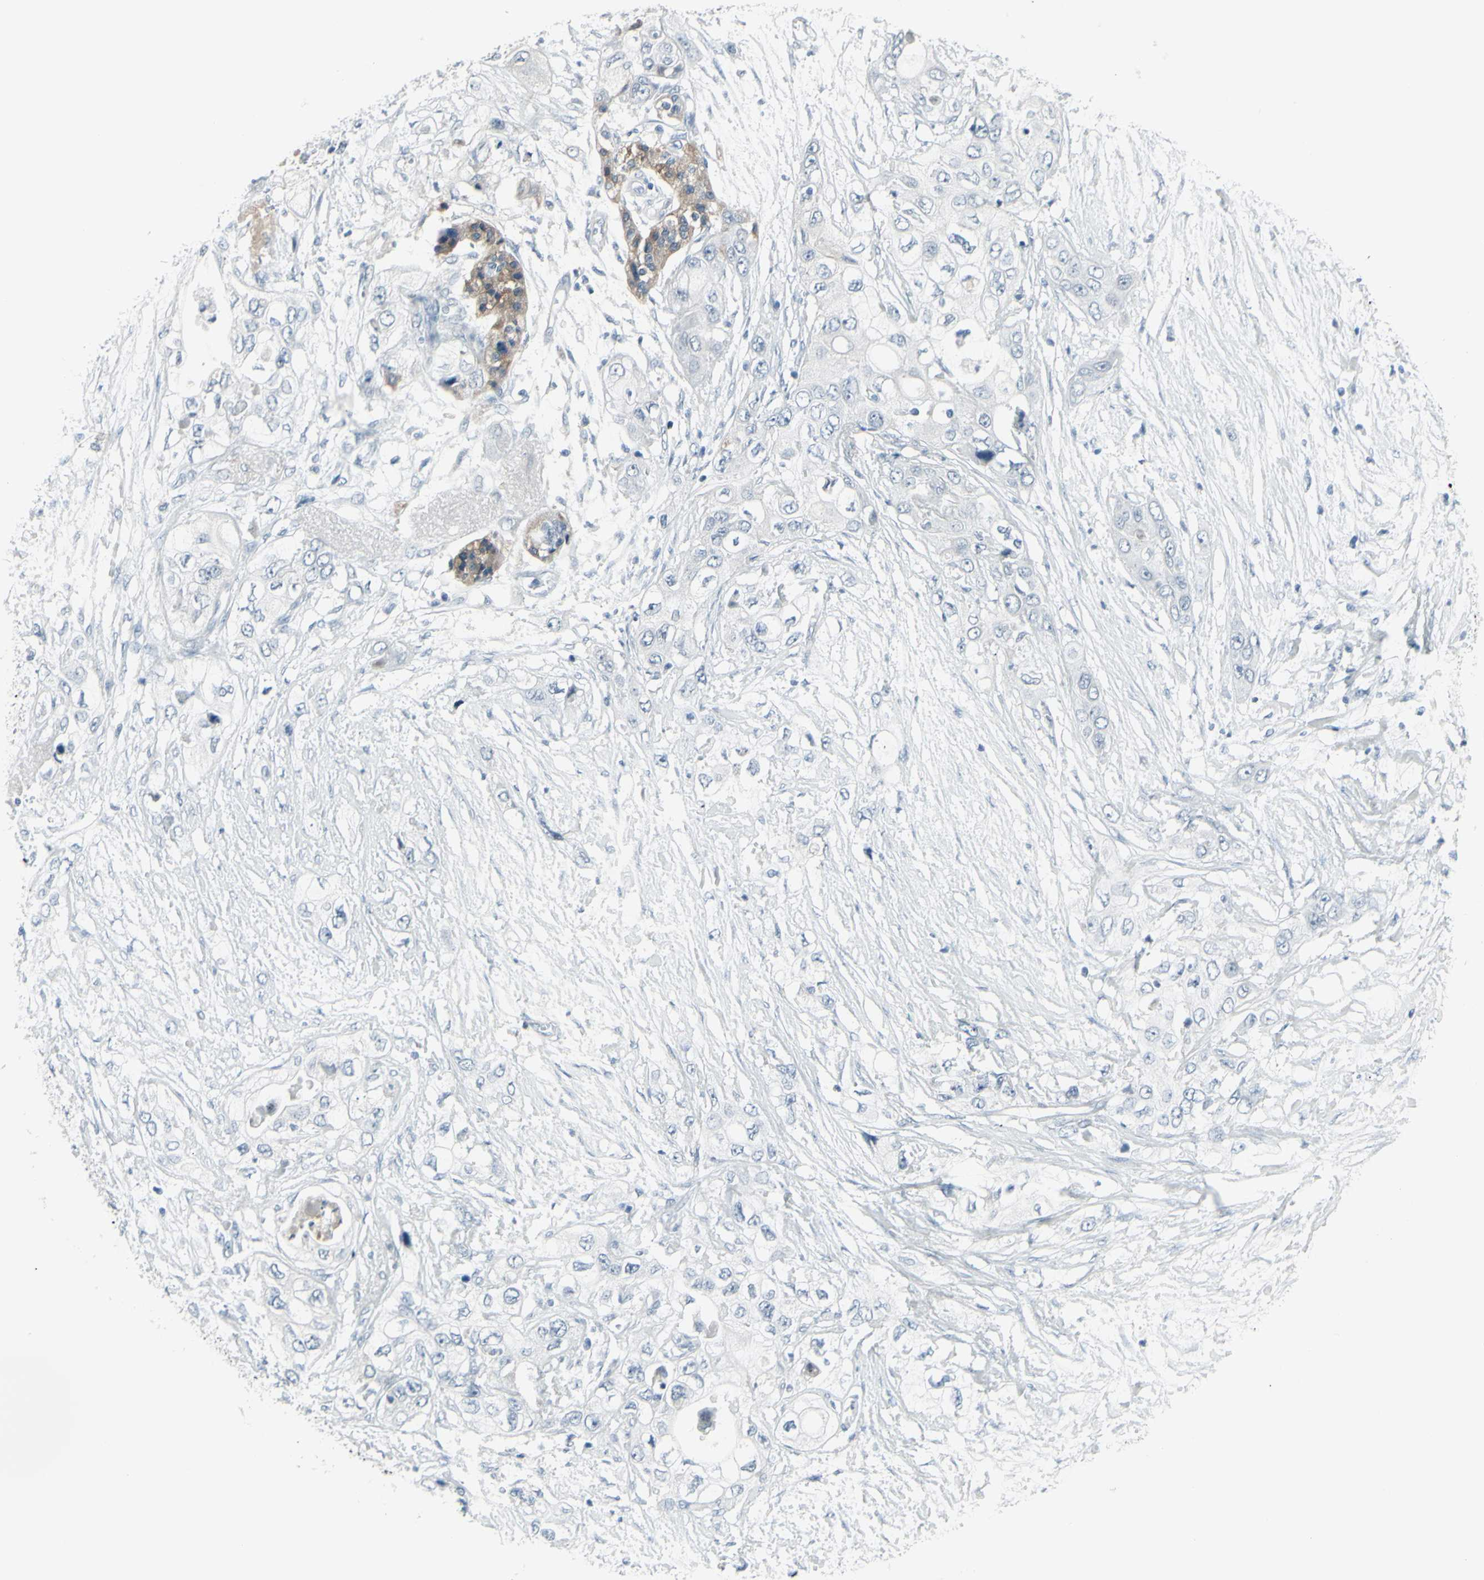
{"staining": {"intensity": "moderate", "quantity": "<25%", "location": "cytoplasmic/membranous"}, "tissue": "pancreatic cancer", "cell_type": "Tumor cells", "image_type": "cancer", "snomed": [{"axis": "morphology", "description": "Adenocarcinoma, NOS"}, {"axis": "topography", "description": "Pancreas"}], "caption": "Moderate cytoplasmic/membranous expression is seen in approximately <25% of tumor cells in adenocarcinoma (pancreatic).", "gene": "RAB3A", "patient": {"sex": "female", "age": 70}}